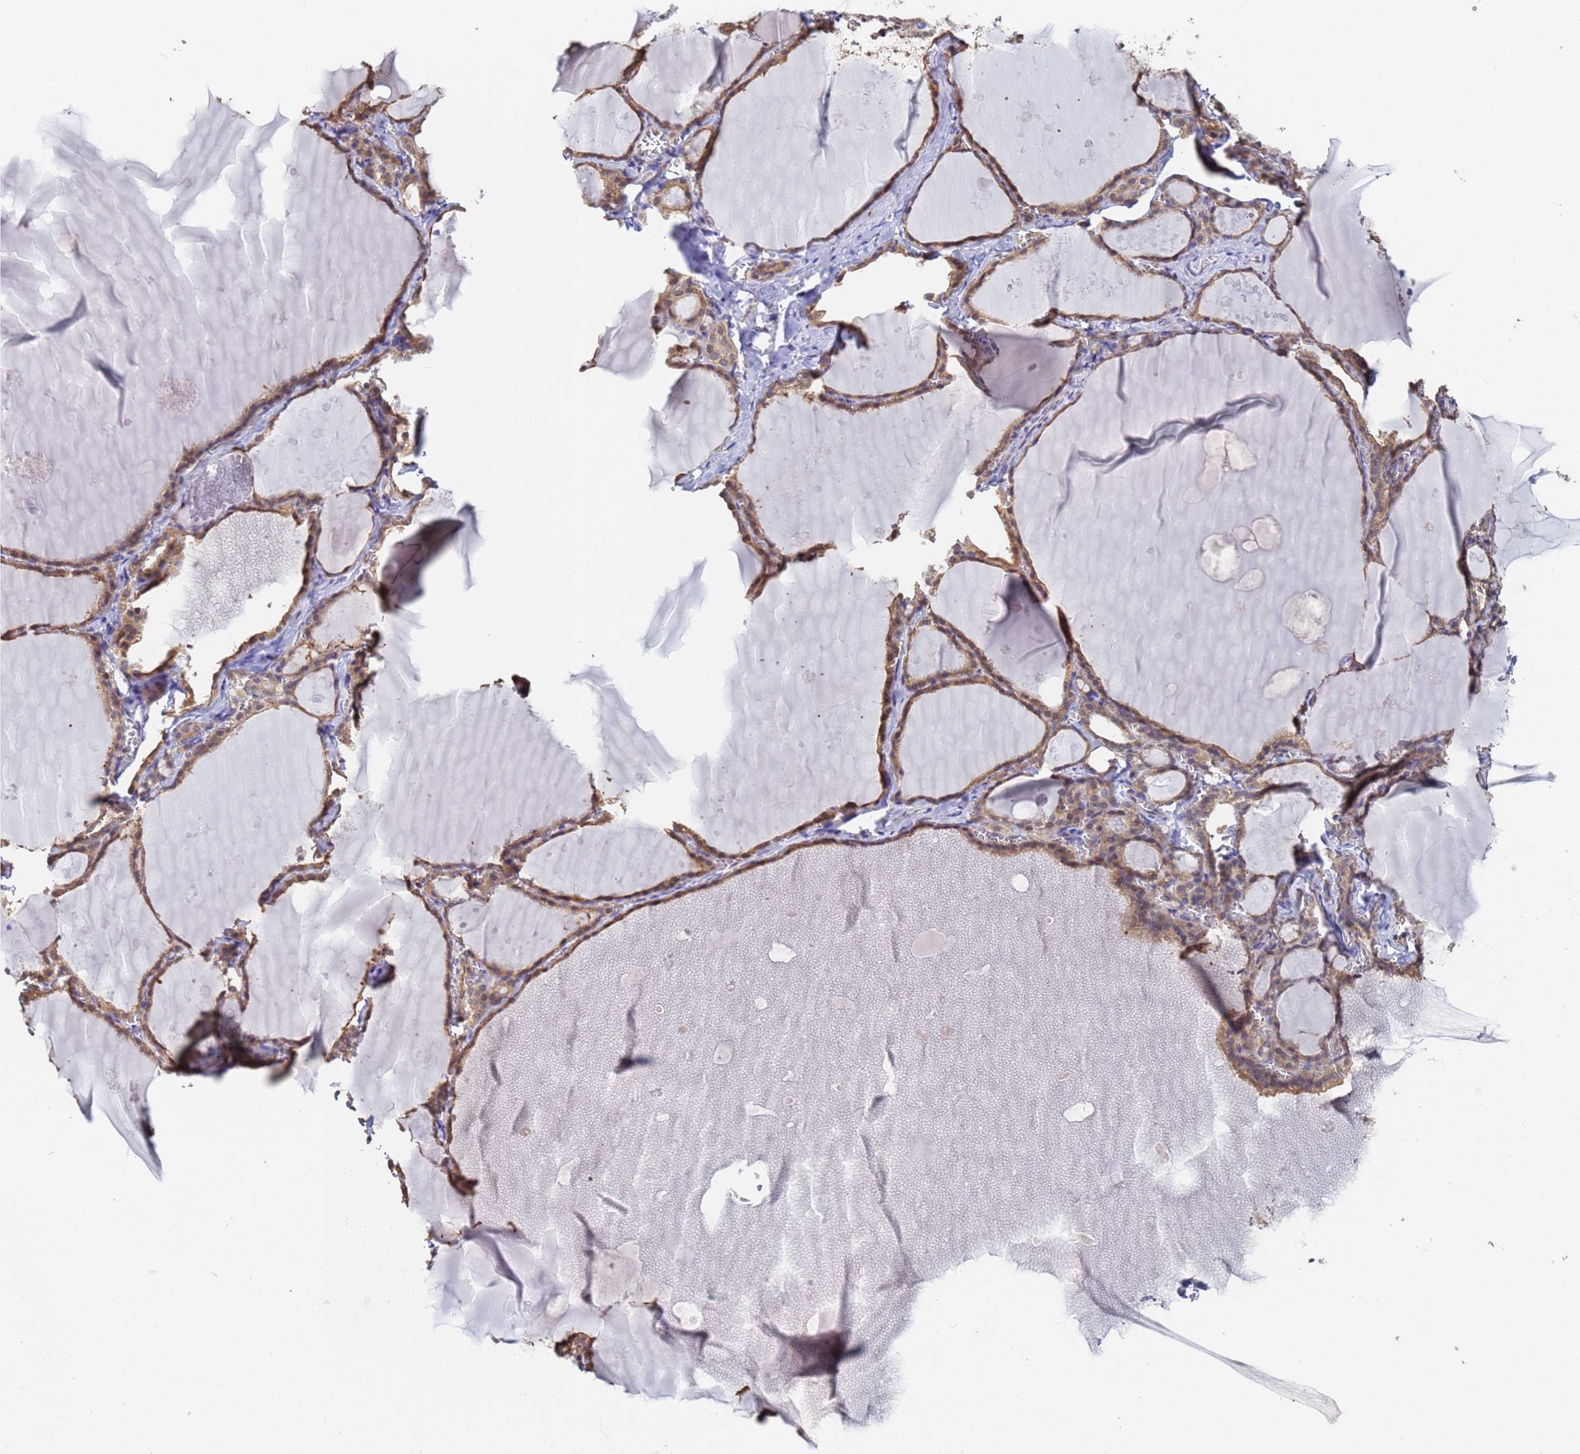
{"staining": {"intensity": "moderate", "quantity": ">75%", "location": "cytoplasmic/membranous"}, "tissue": "thyroid gland", "cell_type": "Glandular cells", "image_type": "normal", "snomed": [{"axis": "morphology", "description": "Normal tissue, NOS"}, {"axis": "topography", "description": "Thyroid gland"}], "caption": "Glandular cells reveal medium levels of moderate cytoplasmic/membranous positivity in about >75% of cells in unremarkable thyroid gland. (Stains: DAB in brown, nuclei in blue, Microscopy: brightfield microscopy at high magnification).", "gene": "FAM25A", "patient": {"sex": "male", "age": 56}}